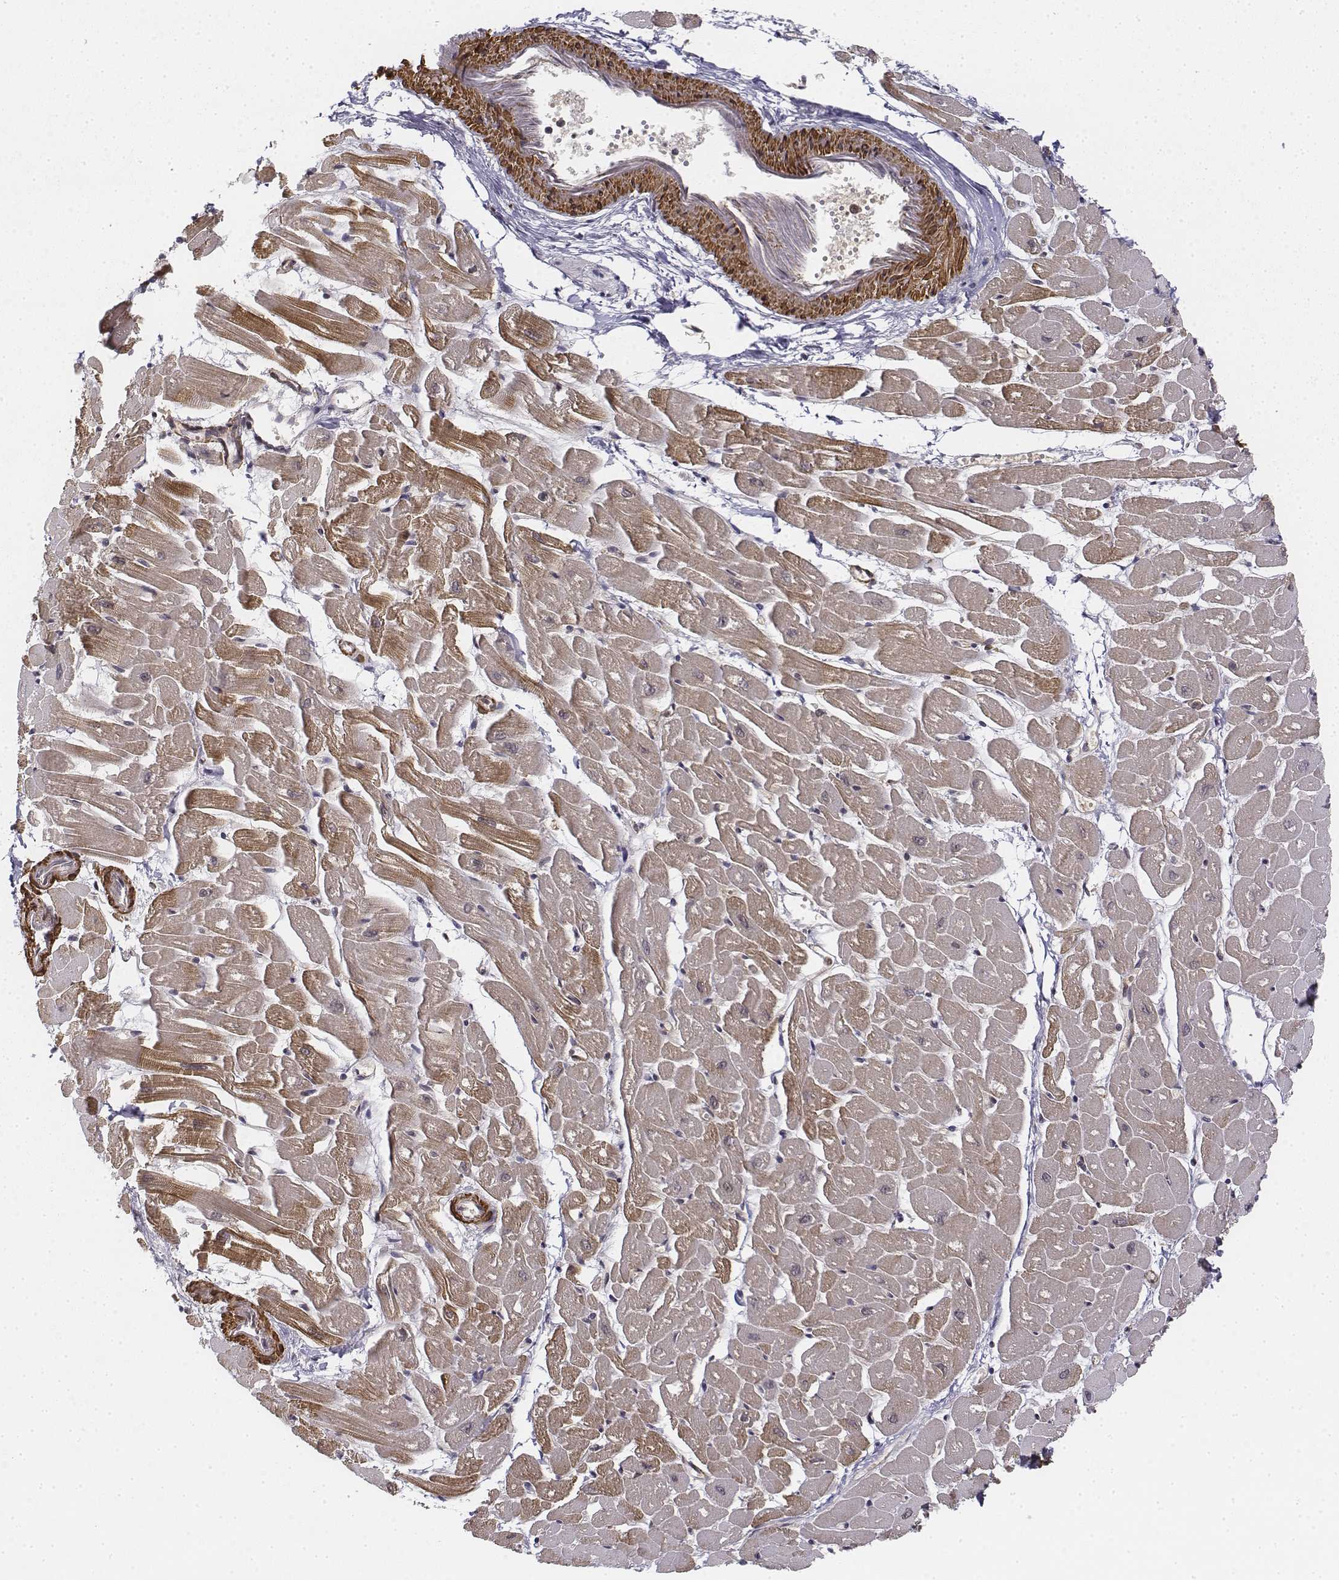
{"staining": {"intensity": "moderate", "quantity": ">75%", "location": "cytoplasmic/membranous"}, "tissue": "heart muscle", "cell_type": "Cardiomyocytes", "image_type": "normal", "snomed": [{"axis": "morphology", "description": "Normal tissue, NOS"}, {"axis": "topography", "description": "Heart"}], "caption": "Heart muscle stained with DAB (3,3'-diaminobenzidine) immunohistochemistry (IHC) exhibits medium levels of moderate cytoplasmic/membranous expression in approximately >75% of cardiomyocytes.", "gene": "ZFYVE19", "patient": {"sex": "male", "age": 57}}